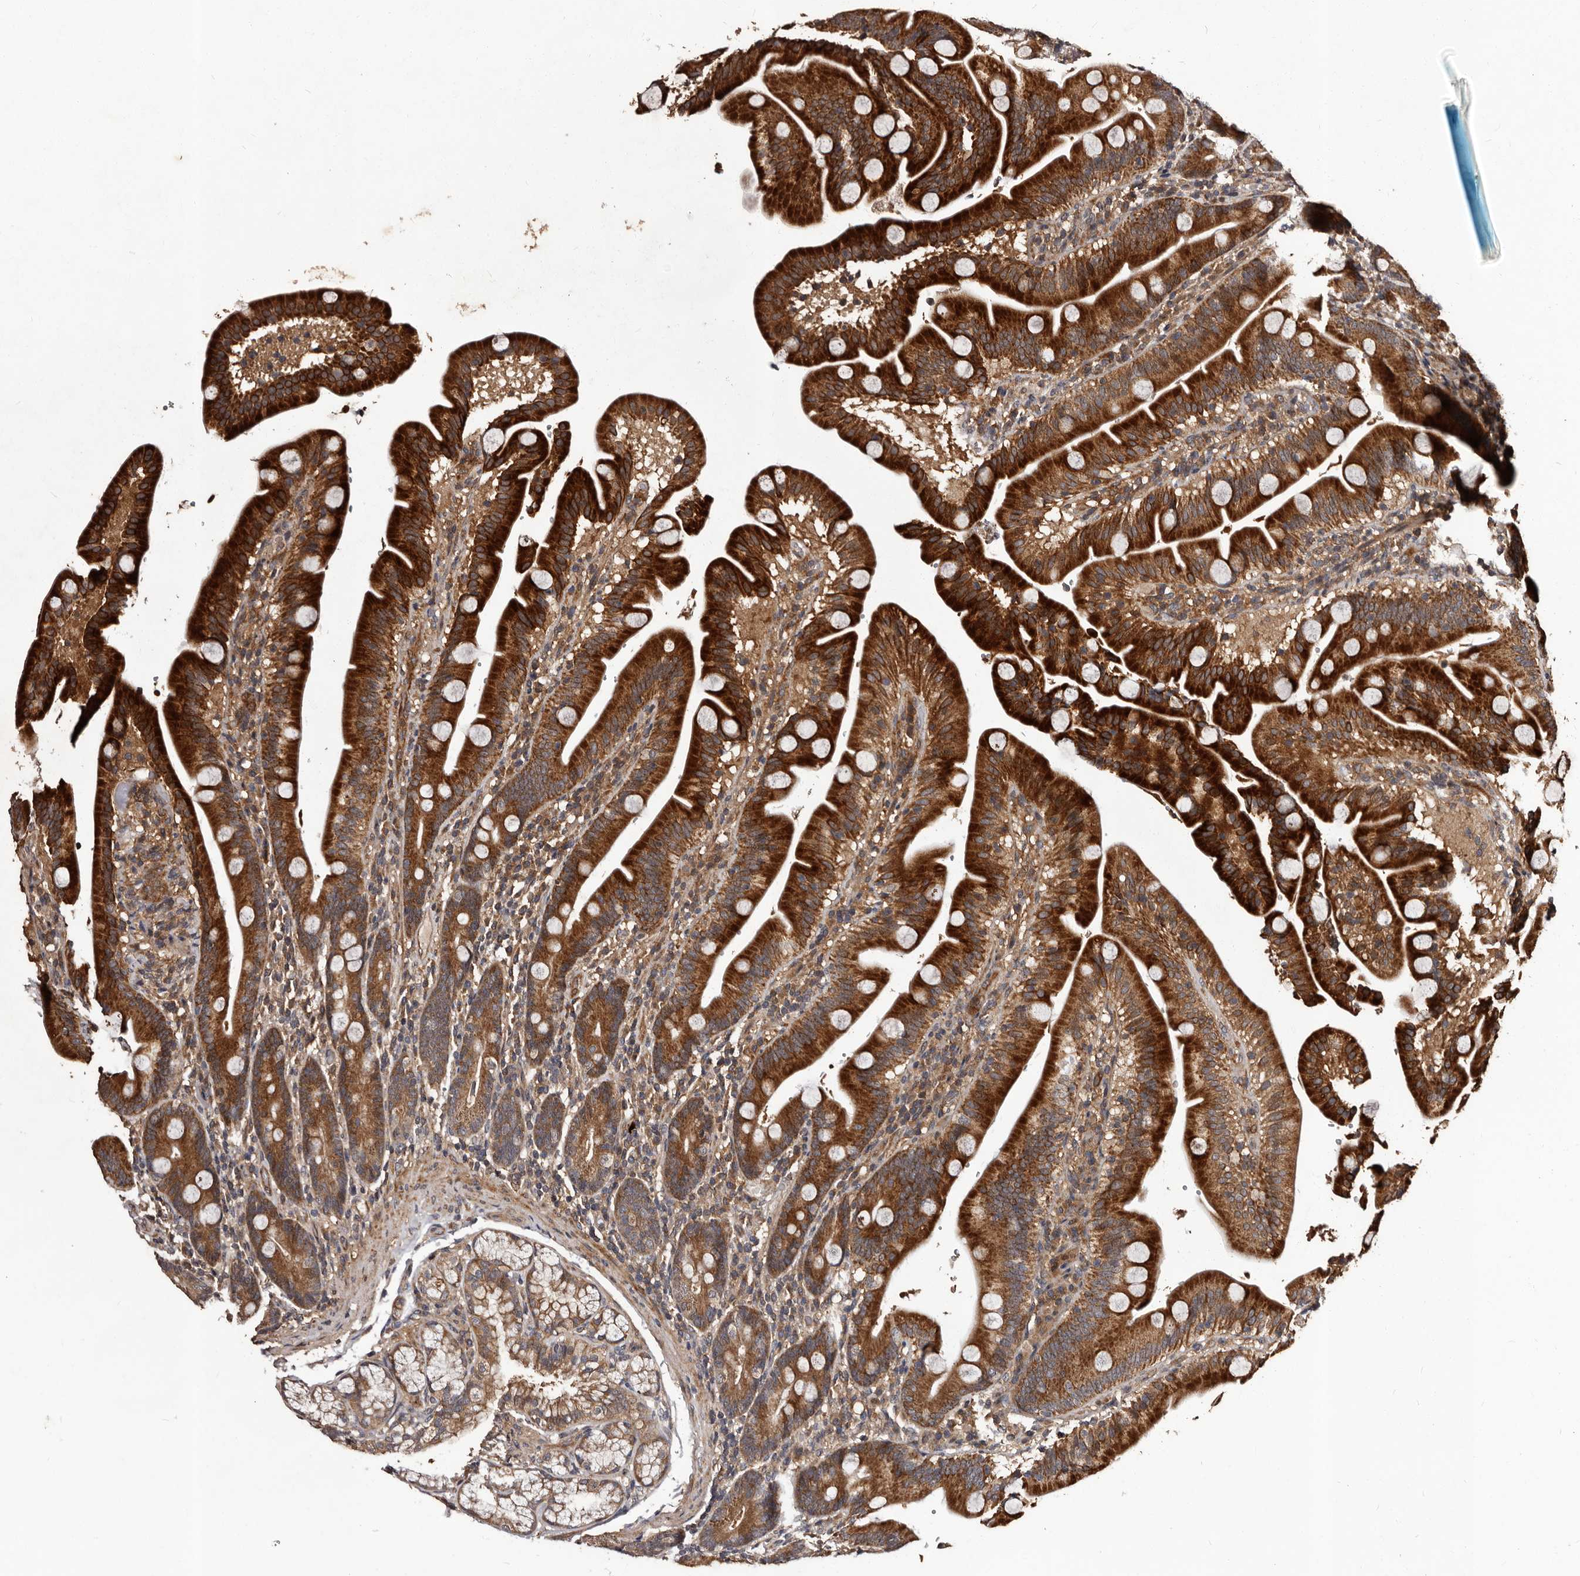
{"staining": {"intensity": "strong", "quantity": ">75%", "location": "cytoplasmic/membranous"}, "tissue": "duodenum", "cell_type": "Glandular cells", "image_type": "normal", "snomed": [{"axis": "morphology", "description": "Normal tissue, NOS"}, {"axis": "topography", "description": "Duodenum"}], "caption": "Protein staining of benign duodenum shows strong cytoplasmic/membranous staining in approximately >75% of glandular cells. The protein is shown in brown color, while the nuclei are stained blue.", "gene": "MKRN3", "patient": {"sex": "male", "age": 54}}